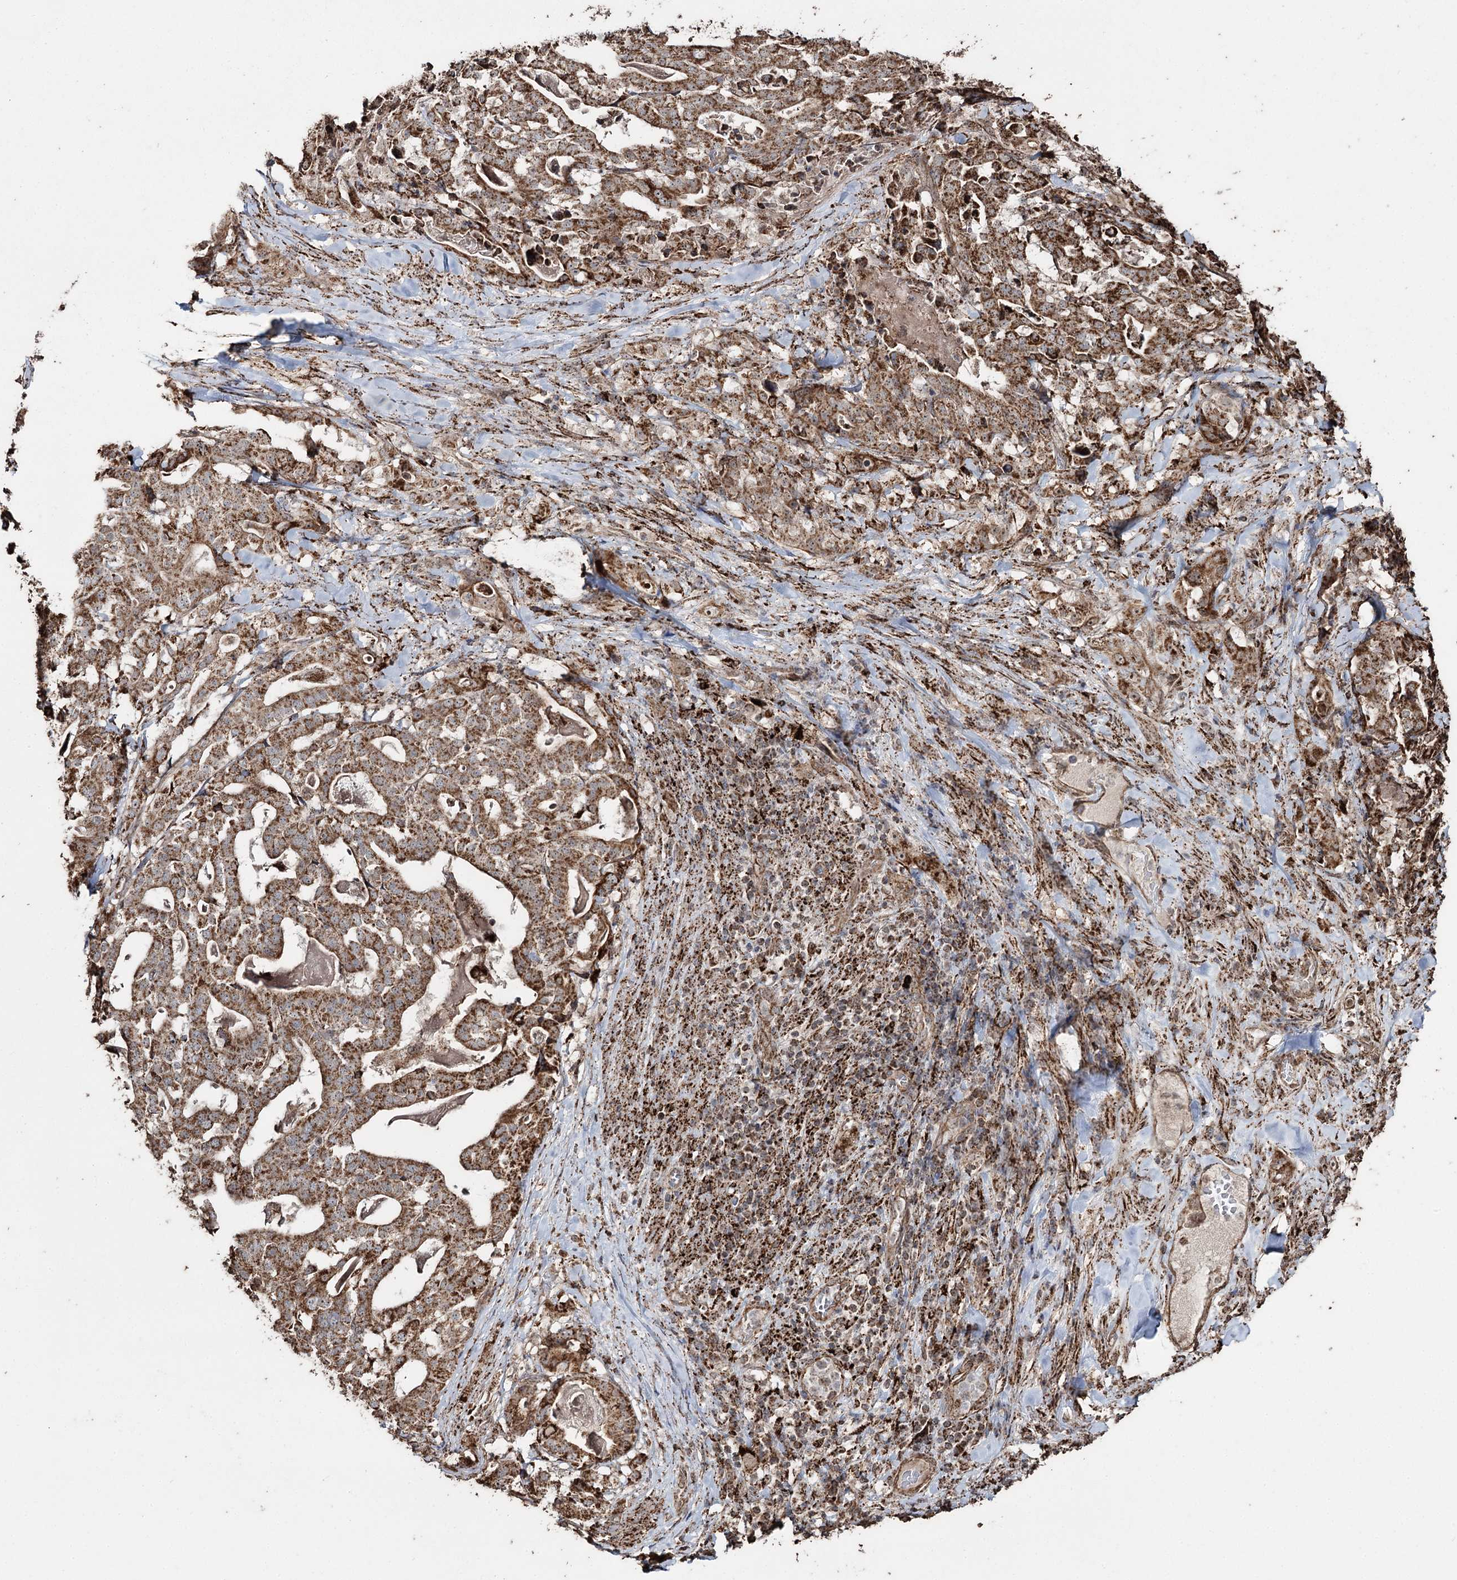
{"staining": {"intensity": "moderate", "quantity": ">75%", "location": "cytoplasmic/membranous"}, "tissue": "stomach cancer", "cell_type": "Tumor cells", "image_type": "cancer", "snomed": [{"axis": "morphology", "description": "Adenocarcinoma, NOS"}, {"axis": "topography", "description": "Stomach"}], "caption": "Stomach cancer tissue shows moderate cytoplasmic/membranous staining in approximately >75% of tumor cells, visualized by immunohistochemistry.", "gene": "SLF2", "patient": {"sex": "male", "age": 48}}